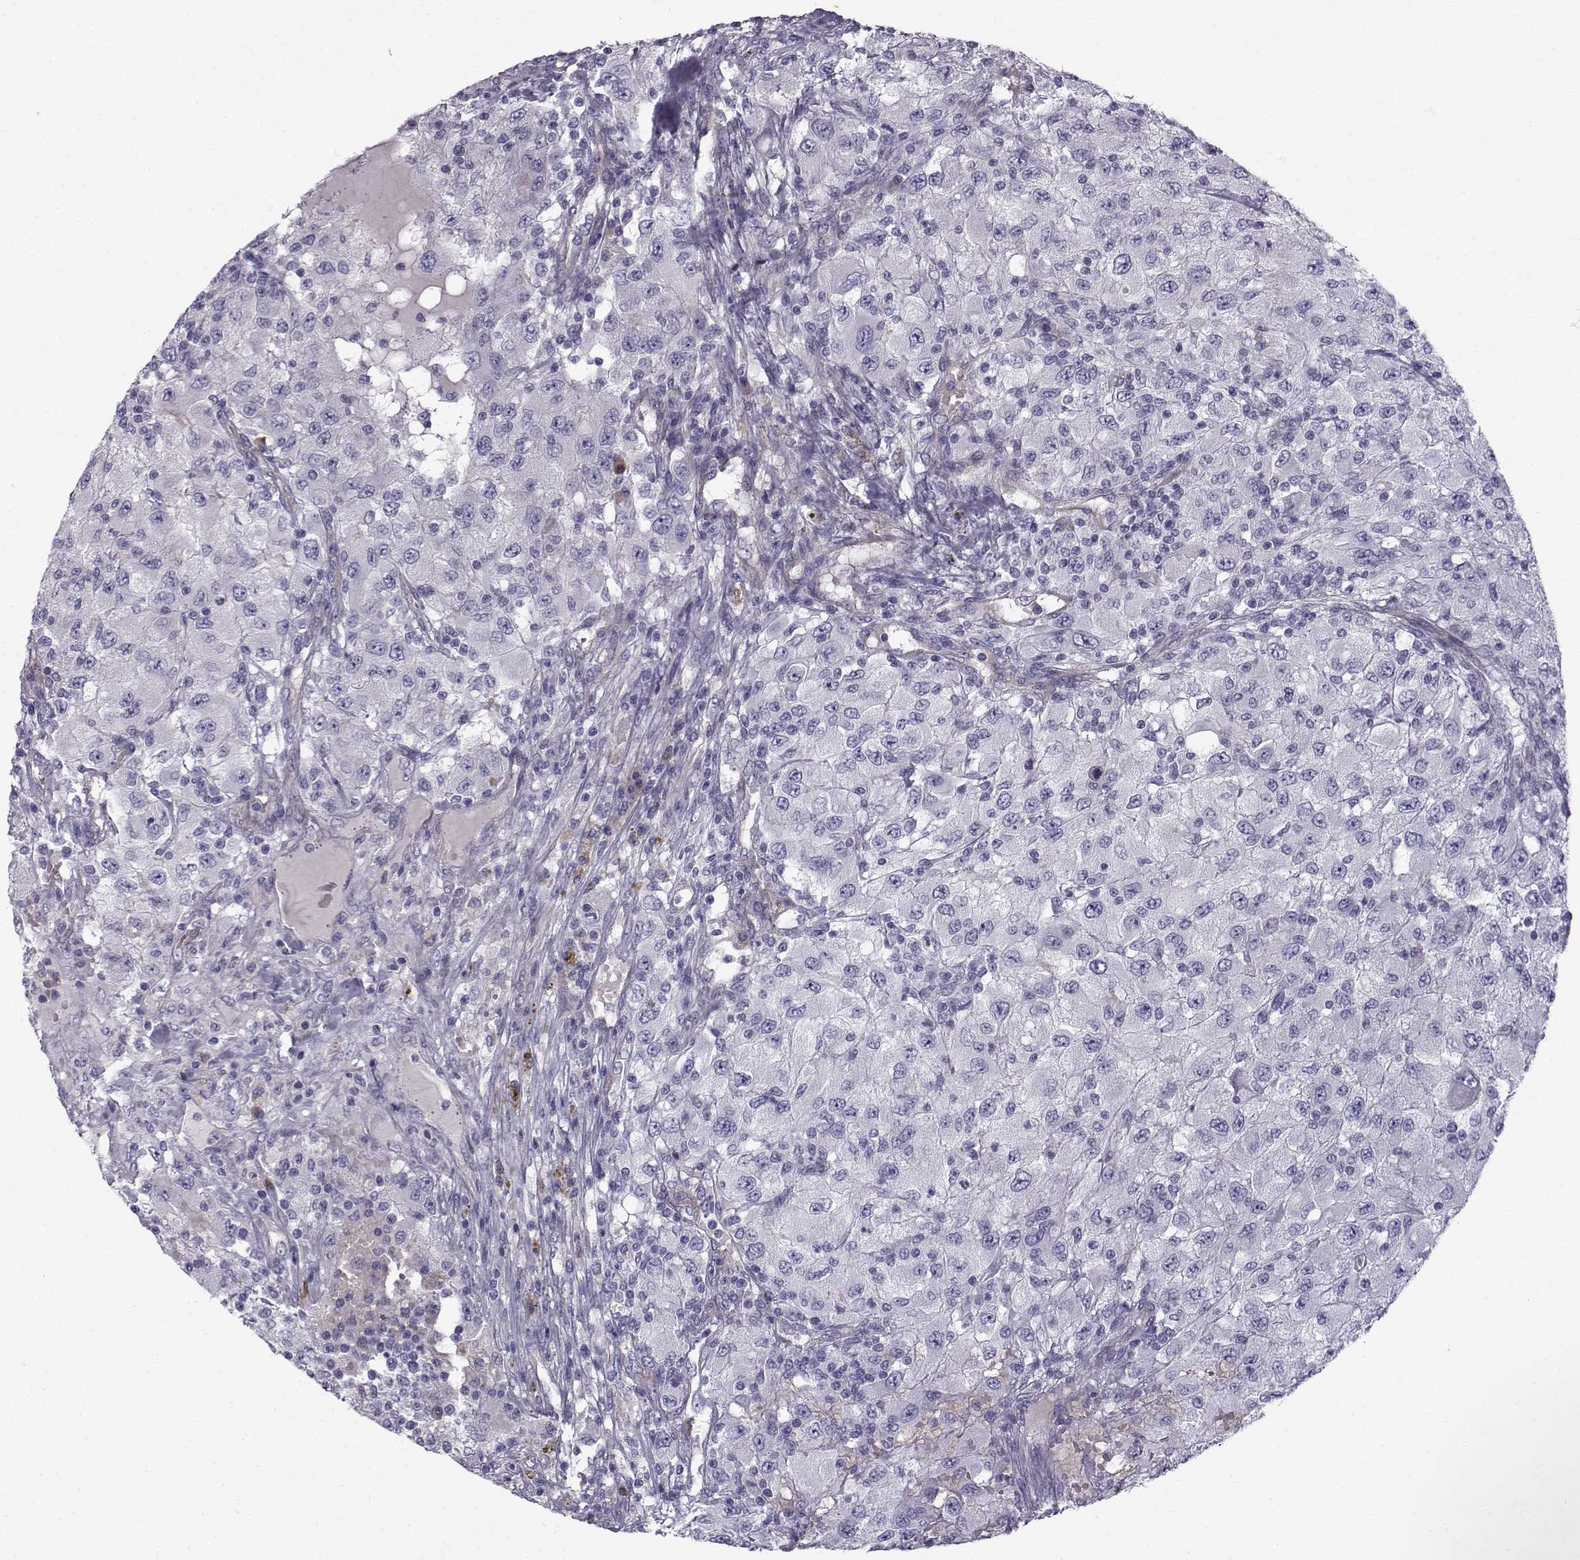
{"staining": {"intensity": "negative", "quantity": "none", "location": "none"}, "tissue": "renal cancer", "cell_type": "Tumor cells", "image_type": "cancer", "snomed": [{"axis": "morphology", "description": "Adenocarcinoma, NOS"}, {"axis": "topography", "description": "Kidney"}], "caption": "Immunohistochemistry of human renal cancer (adenocarcinoma) reveals no staining in tumor cells. (Brightfield microscopy of DAB (3,3'-diaminobenzidine) immunohistochemistry at high magnification).", "gene": "QPCT", "patient": {"sex": "female", "age": 67}}